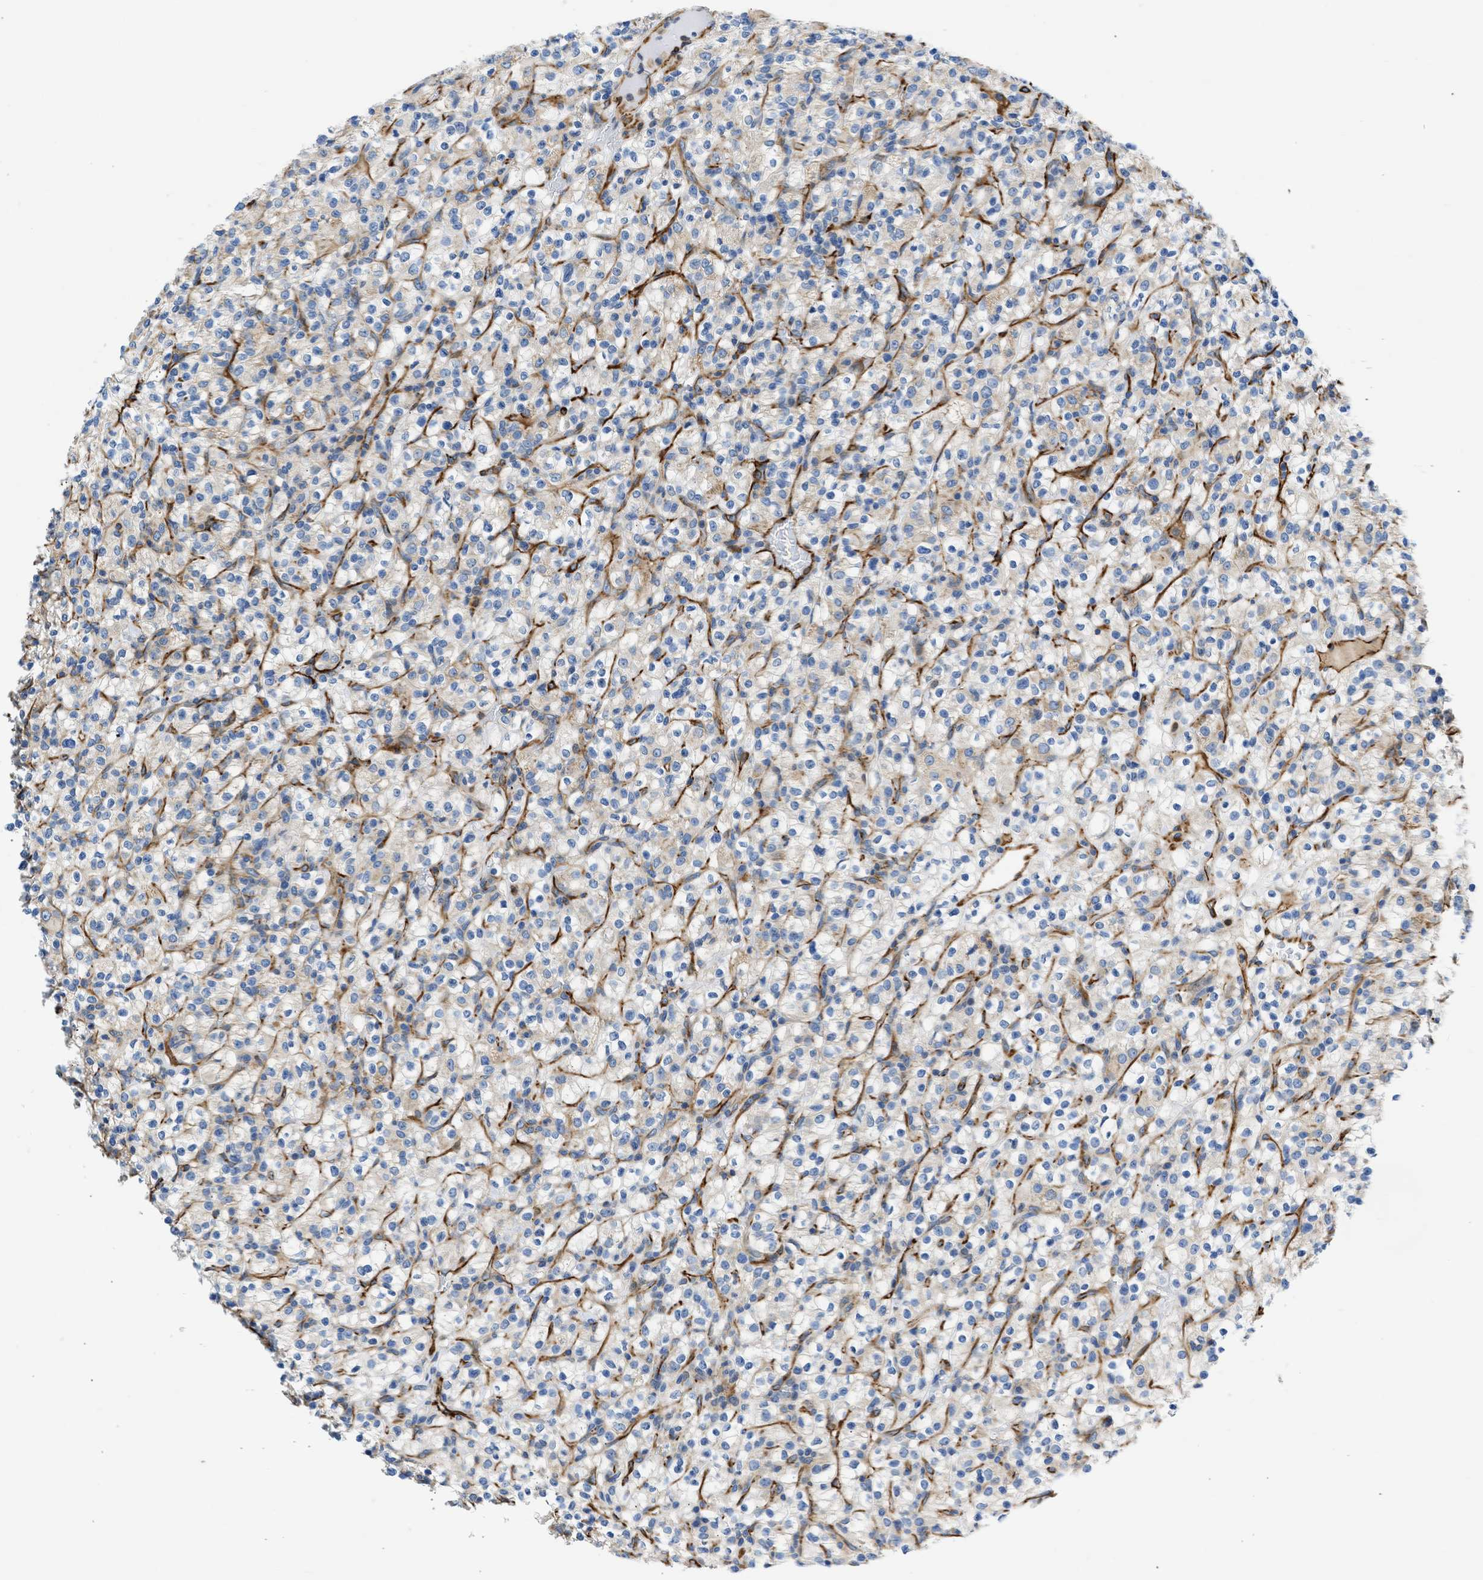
{"staining": {"intensity": "weak", "quantity": "25%-75%", "location": "cytoplasmic/membranous"}, "tissue": "renal cancer", "cell_type": "Tumor cells", "image_type": "cancer", "snomed": [{"axis": "morphology", "description": "Normal tissue, NOS"}, {"axis": "morphology", "description": "Adenocarcinoma, NOS"}, {"axis": "topography", "description": "Kidney"}], "caption": "Immunohistochemical staining of renal cancer (adenocarcinoma) shows weak cytoplasmic/membranous protein positivity in approximately 25%-75% of tumor cells.", "gene": "ULK4", "patient": {"sex": "female", "age": 72}}